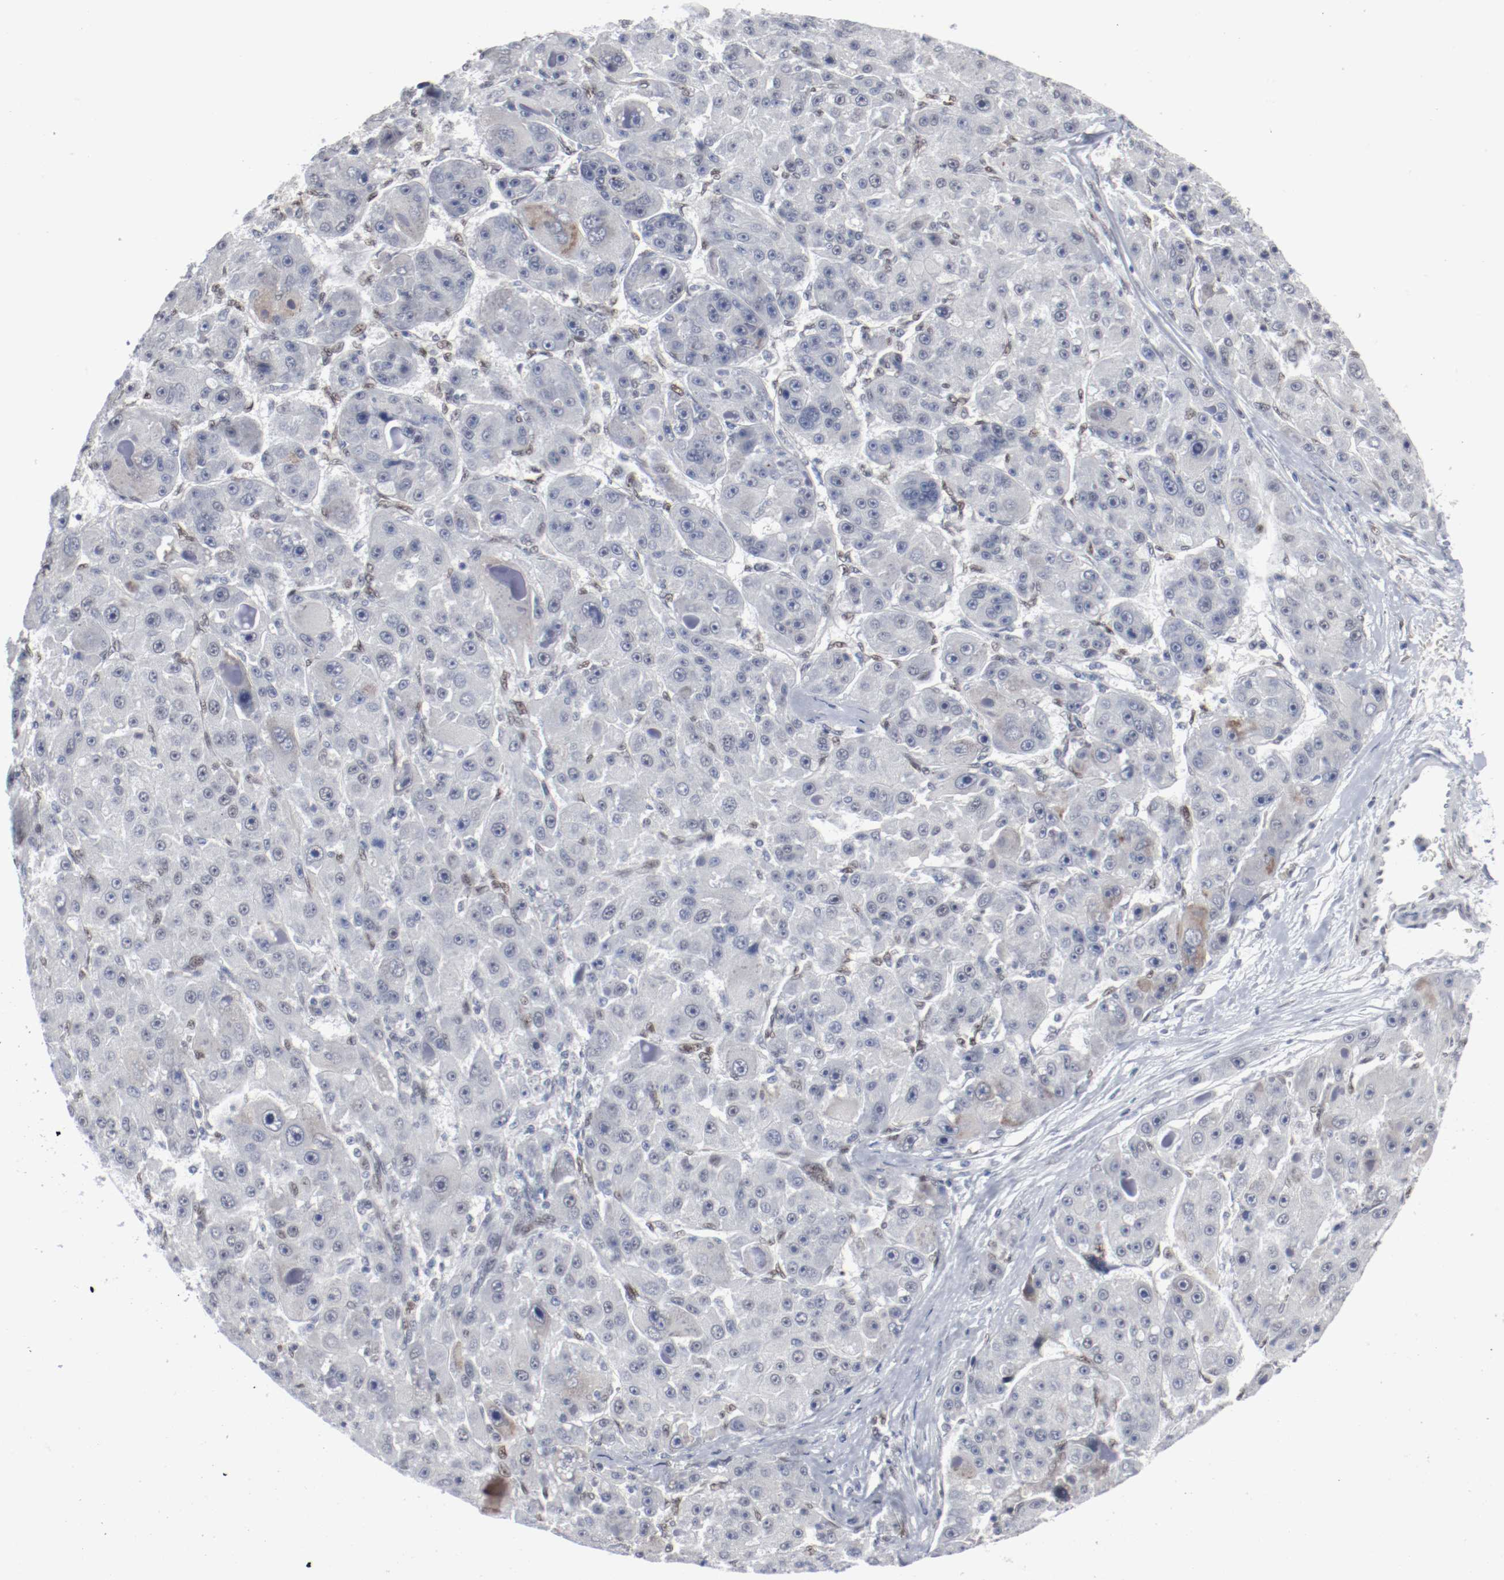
{"staining": {"intensity": "negative", "quantity": "none", "location": "none"}, "tissue": "liver cancer", "cell_type": "Tumor cells", "image_type": "cancer", "snomed": [{"axis": "morphology", "description": "Carcinoma, Hepatocellular, NOS"}, {"axis": "topography", "description": "Liver"}], "caption": "Tumor cells show no significant staining in hepatocellular carcinoma (liver).", "gene": "ATF7", "patient": {"sex": "male", "age": 76}}